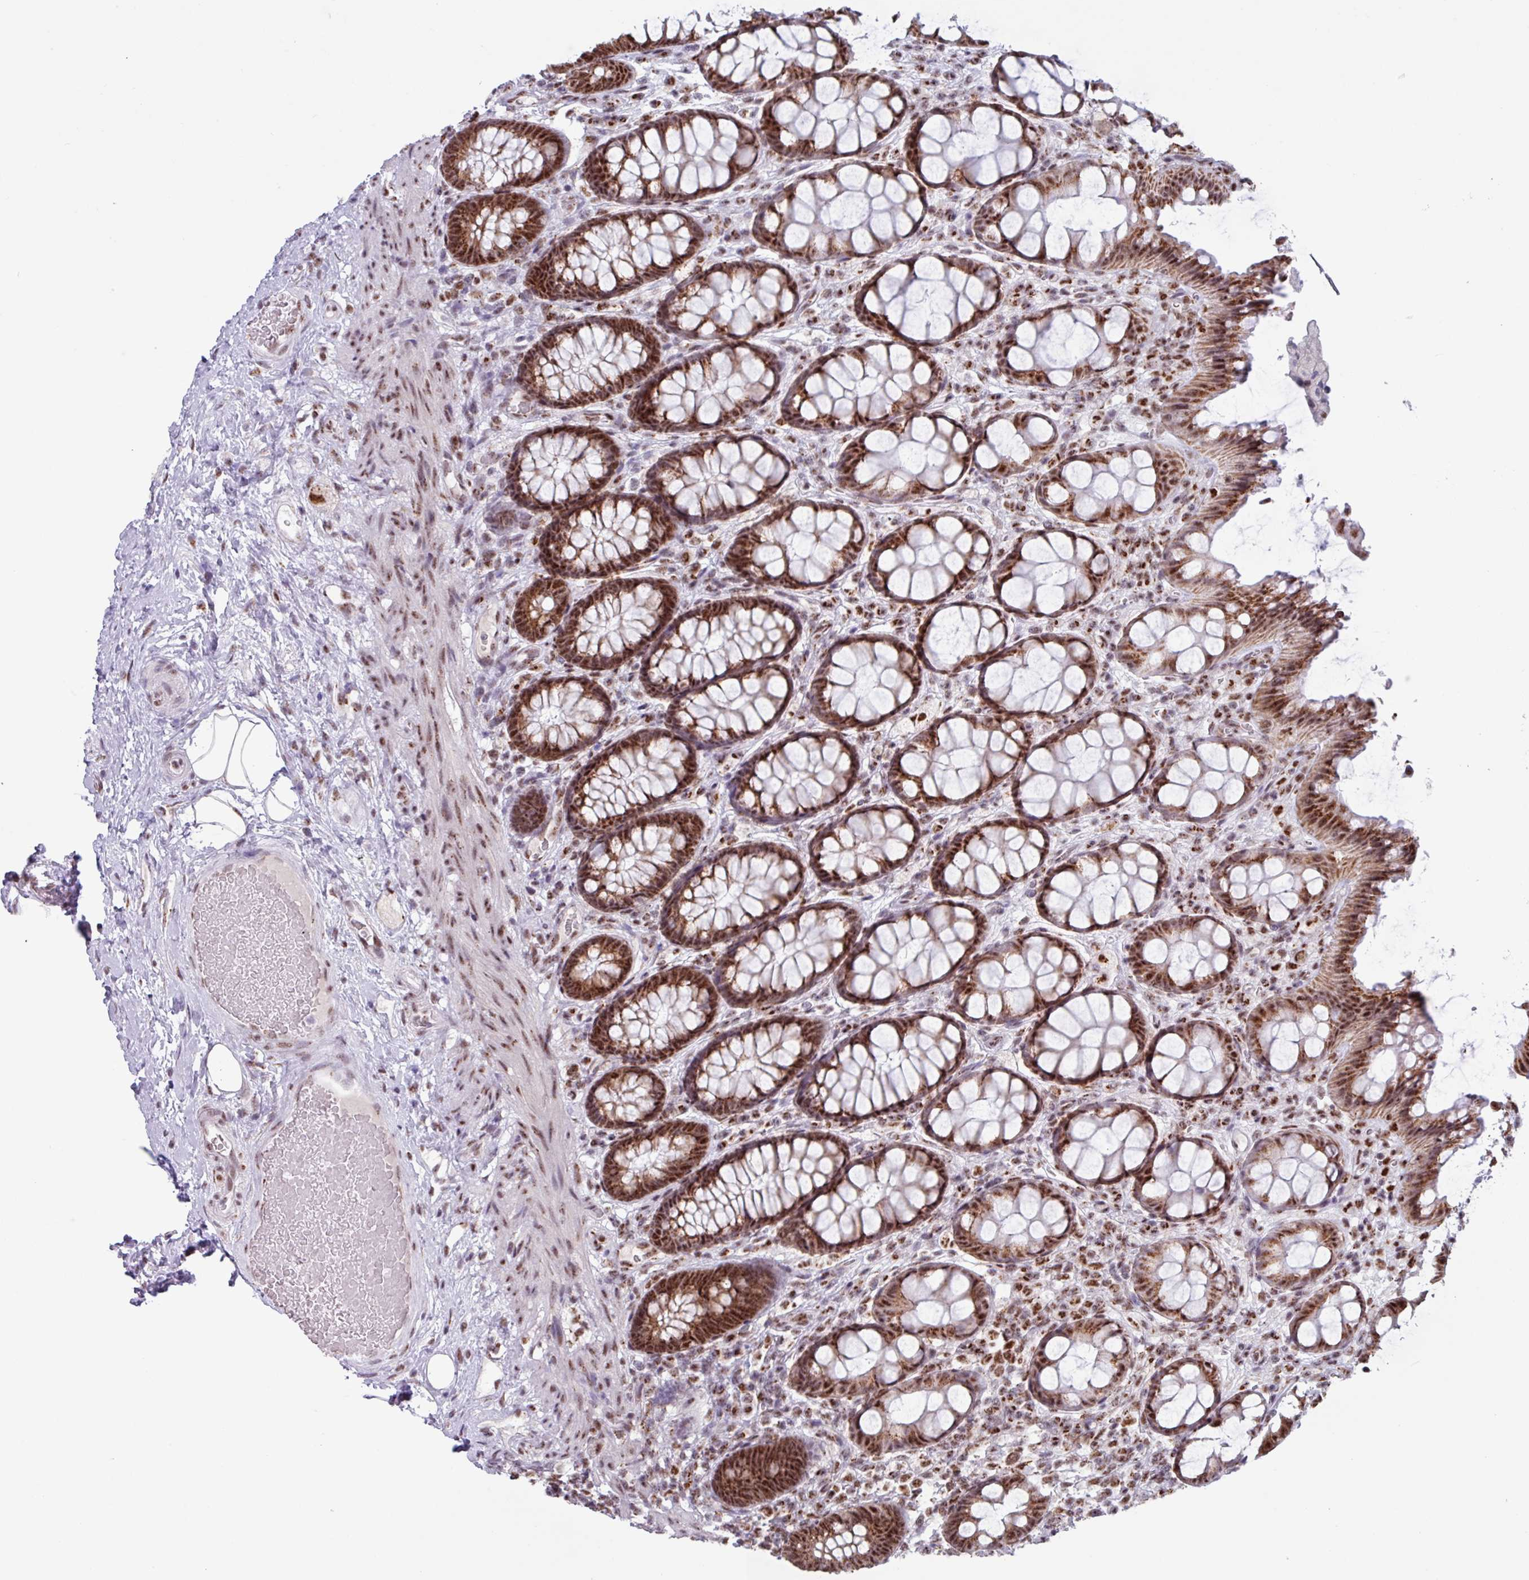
{"staining": {"intensity": "strong", "quantity": ">75%", "location": "cytoplasmic/membranous,nuclear"}, "tissue": "rectum", "cell_type": "Glandular cells", "image_type": "normal", "snomed": [{"axis": "morphology", "description": "Normal tissue, NOS"}, {"axis": "topography", "description": "Rectum"}], "caption": "Protein expression by IHC exhibits strong cytoplasmic/membranous,nuclear staining in approximately >75% of glandular cells in benign rectum.", "gene": "PUF60", "patient": {"sex": "female", "age": 67}}